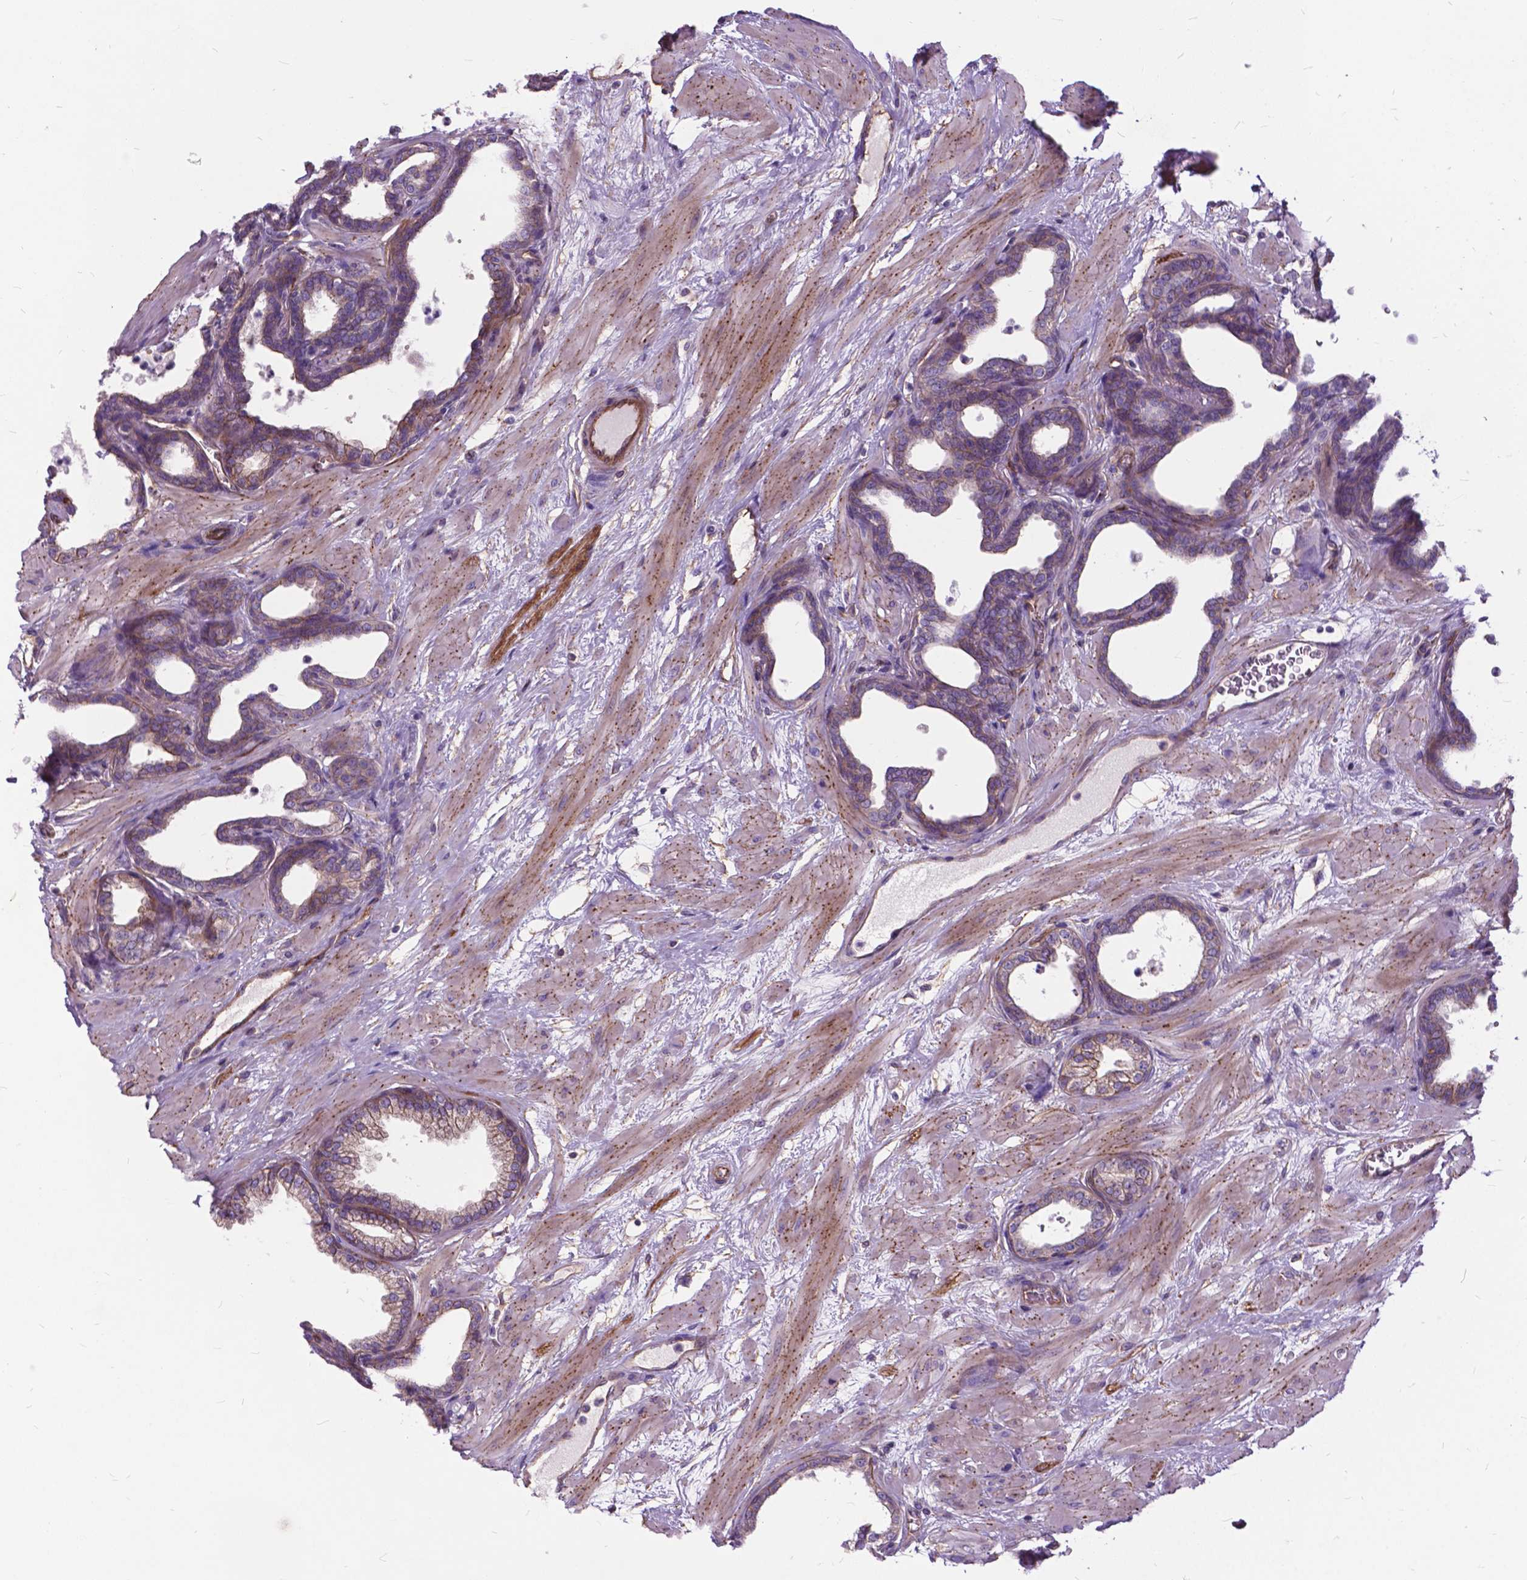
{"staining": {"intensity": "moderate", "quantity": "25%-75%", "location": "cytoplasmic/membranous"}, "tissue": "prostate", "cell_type": "Glandular cells", "image_type": "normal", "snomed": [{"axis": "morphology", "description": "Normal tissue, NOS"}, {"axis": "topography", "description": "Prostate"}], "caption": "Immunohistochemical staining of benign human prostate exhibits 25%-75% levels of moderate cytoplasmic/membranous protein staining in about 25%-75% of glandular cells.", "gene": "FLT4", "patient": {"sex": "male", "age": 37}}